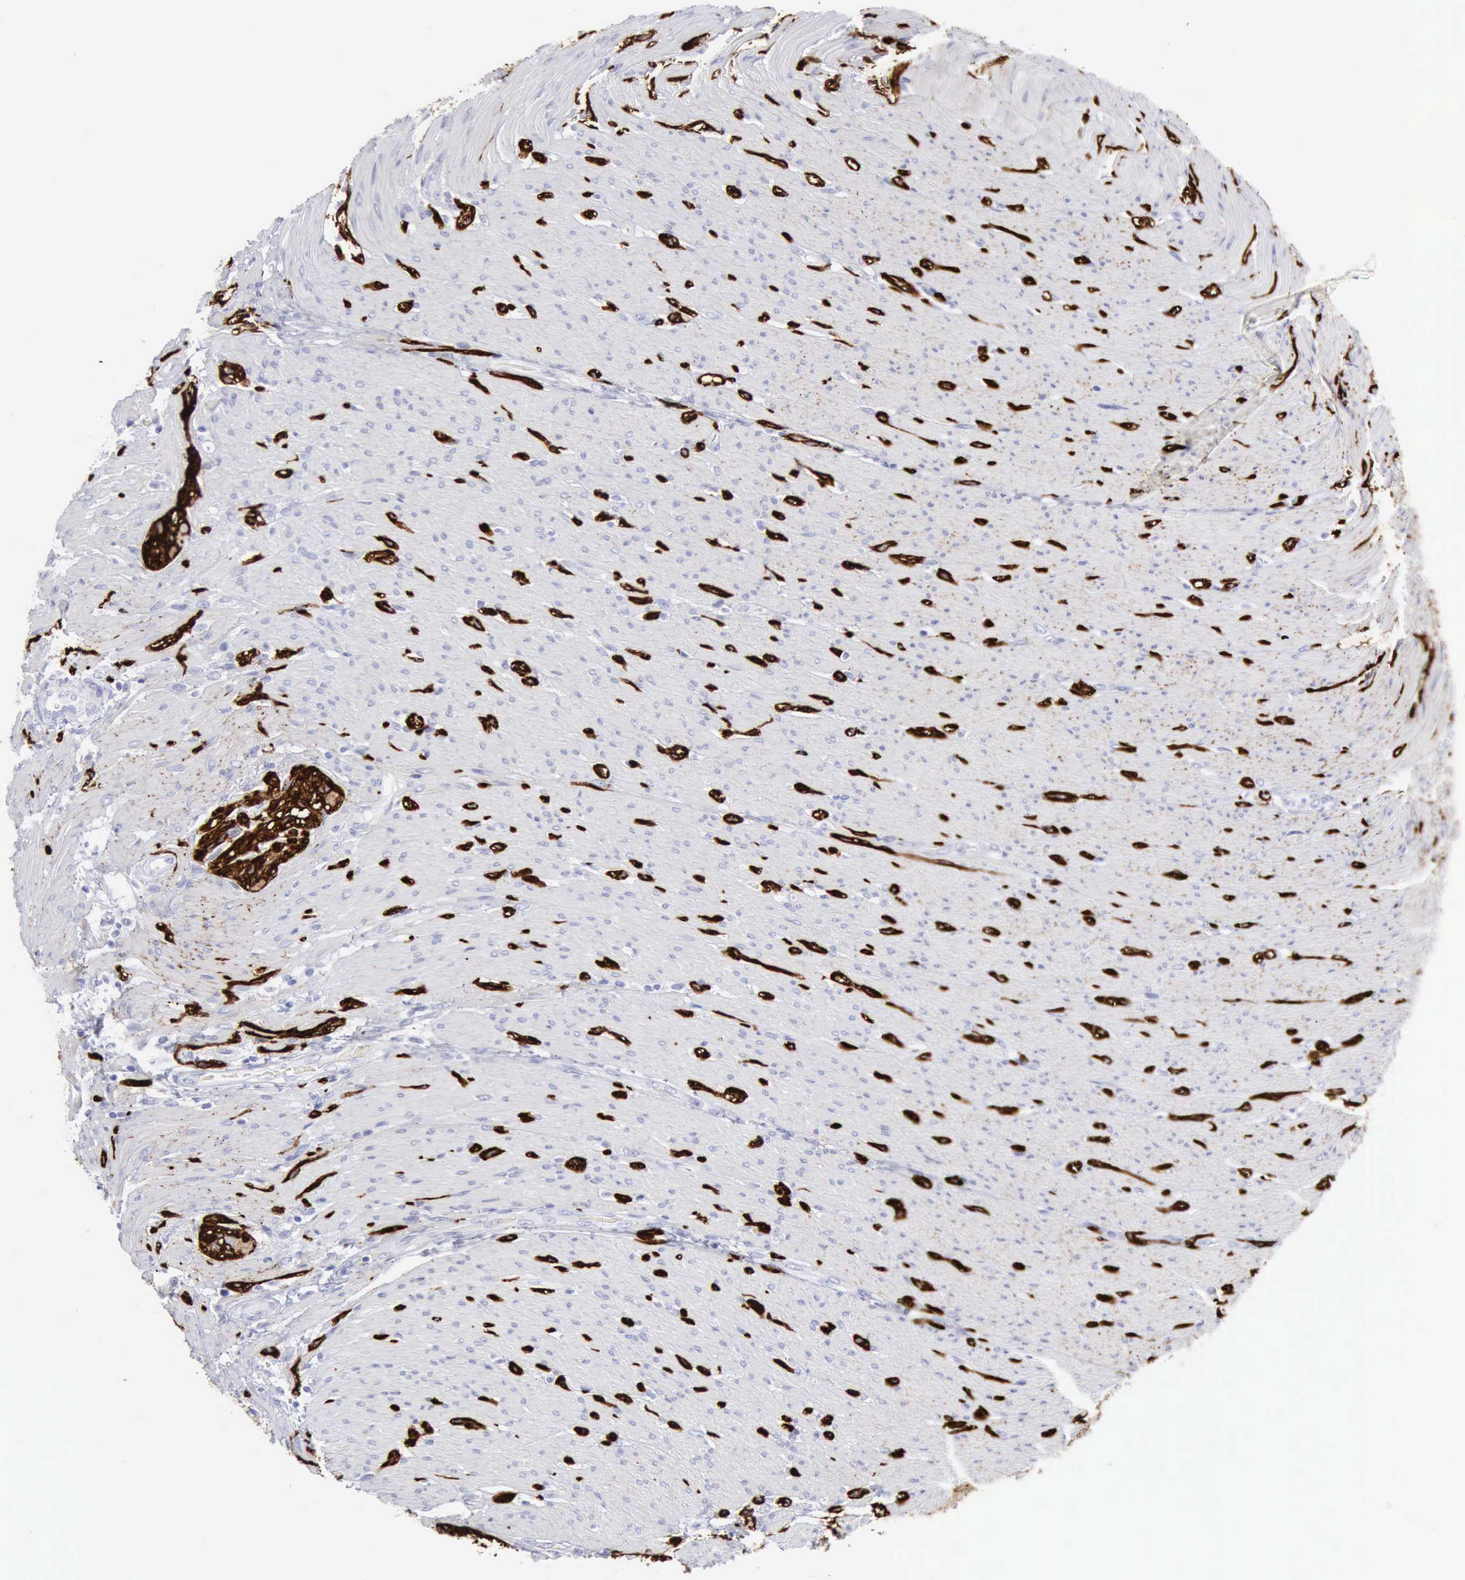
{"staining": {"intensity": "negative", "quantity": "none", "location": "none"}, "tissue": "colorectal cancer", "cell_type": "Tumor cells", "image_type": "cancer", "snomed": [{"axis": "morphology", "description": "Adenocarcinoma, NOS"}, {"axis": "topography", "description": "Colon"}], "caption": "Tumor cells show no significant protein expression in colorectal adenocarcinoma. (Immunohistochemistry (ihc), brightfield microscopy, high magnification).", "gene": "NCAM1", "patient": {"sex": "female", "age": 46}}